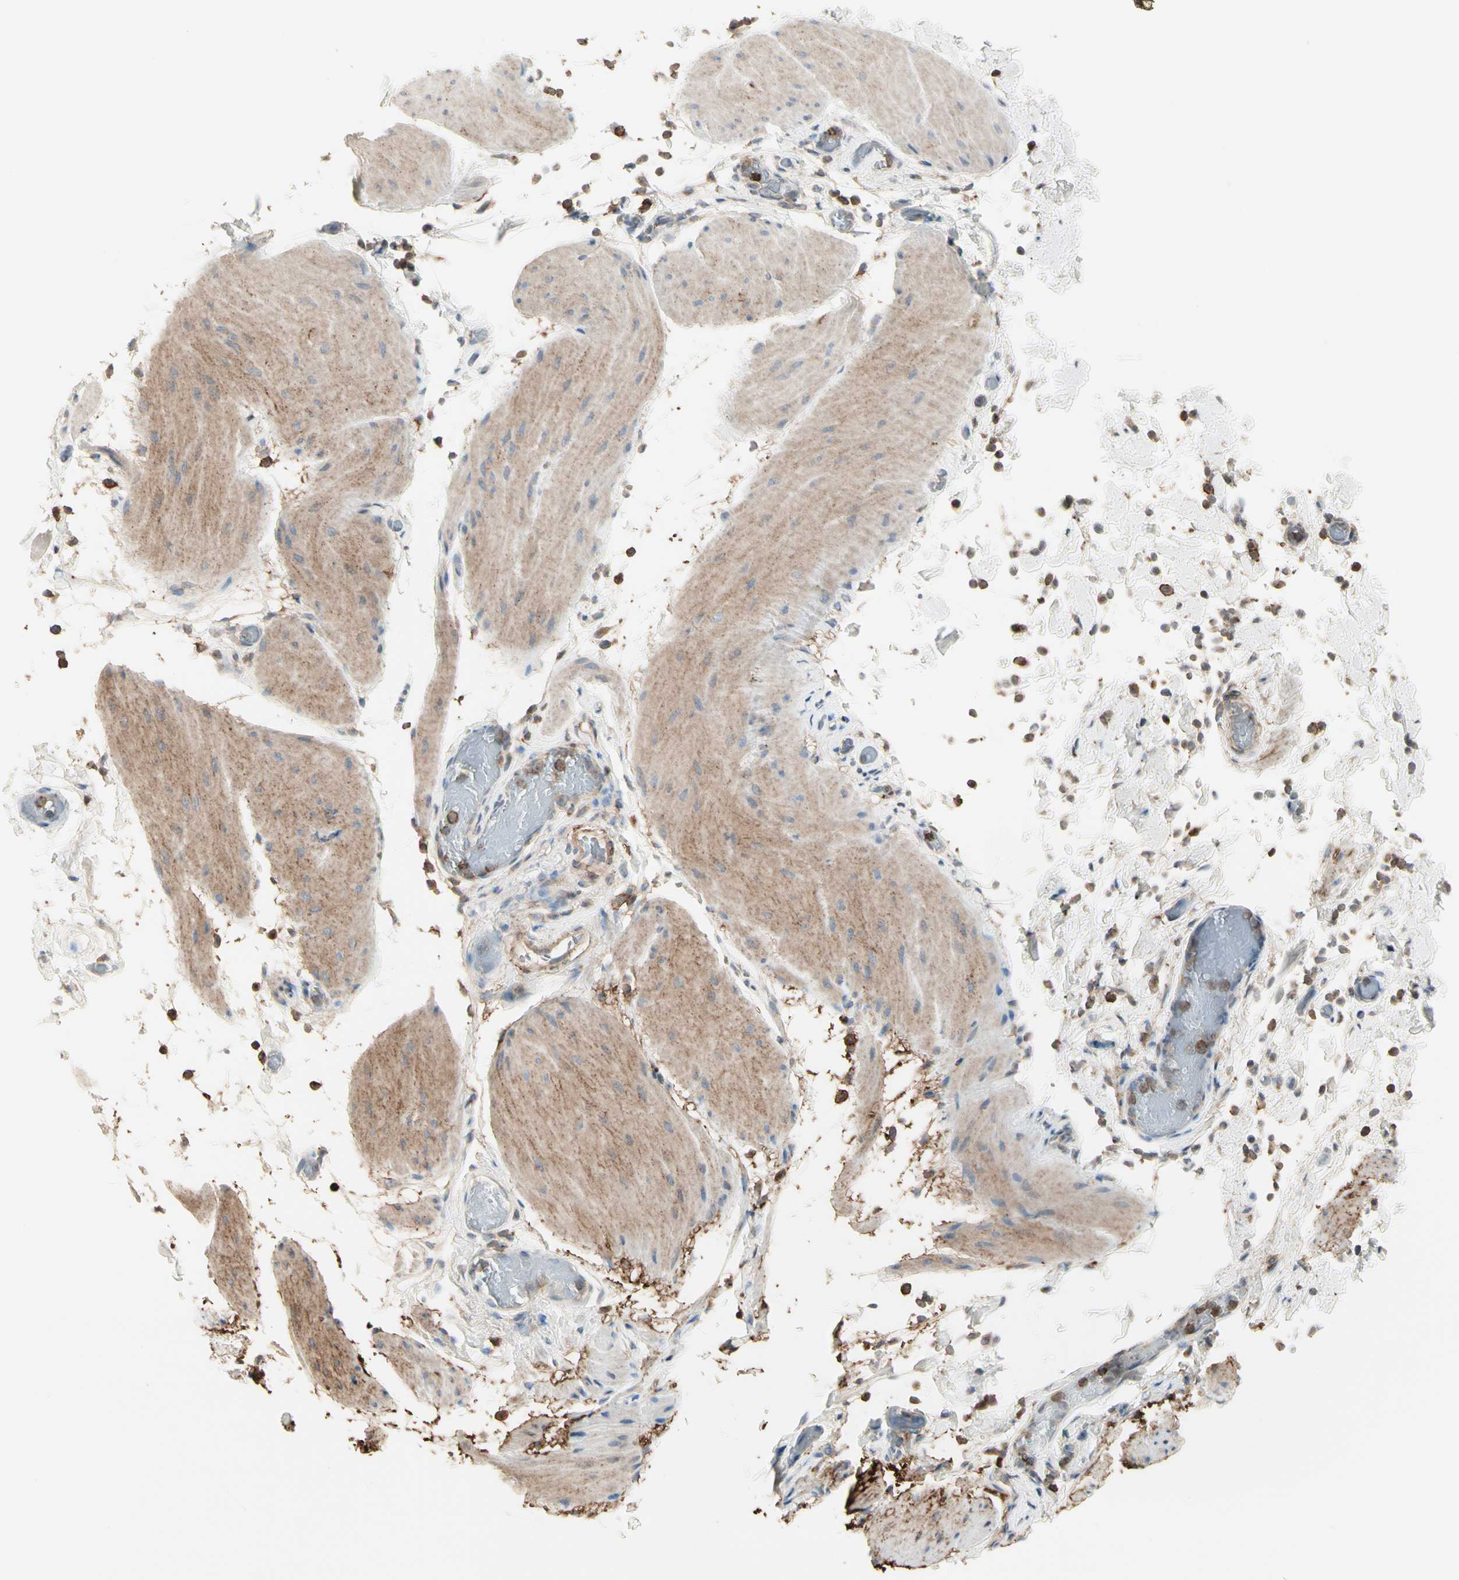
{"staining": {"intensity": "moderate", "quantity": ">75%", "location": "cytoplasmic/membranous"}, "tissue": "smooth muscle", "cell_type": "Smooth muscle cells", "image_type": "normal", "snomed": [{"axis": "morphology", "description": "Normal tissue, NOS"}, {"axis": "topography", "description": "Smooth muscle"}, {"axis": "topography", "description": "Colon"}], "caption": "Smooth muscle cells reveal moderate cytoplasmic/membranous expression in approximately >75% of cells in unremarkable smooth muscle. Immunohistochemistry (ihc) stains the protein of interest in brown and the nuclei are stained blue.", "gene": "CLEC2B", "patient": {"sex": "male", "age": 67}}